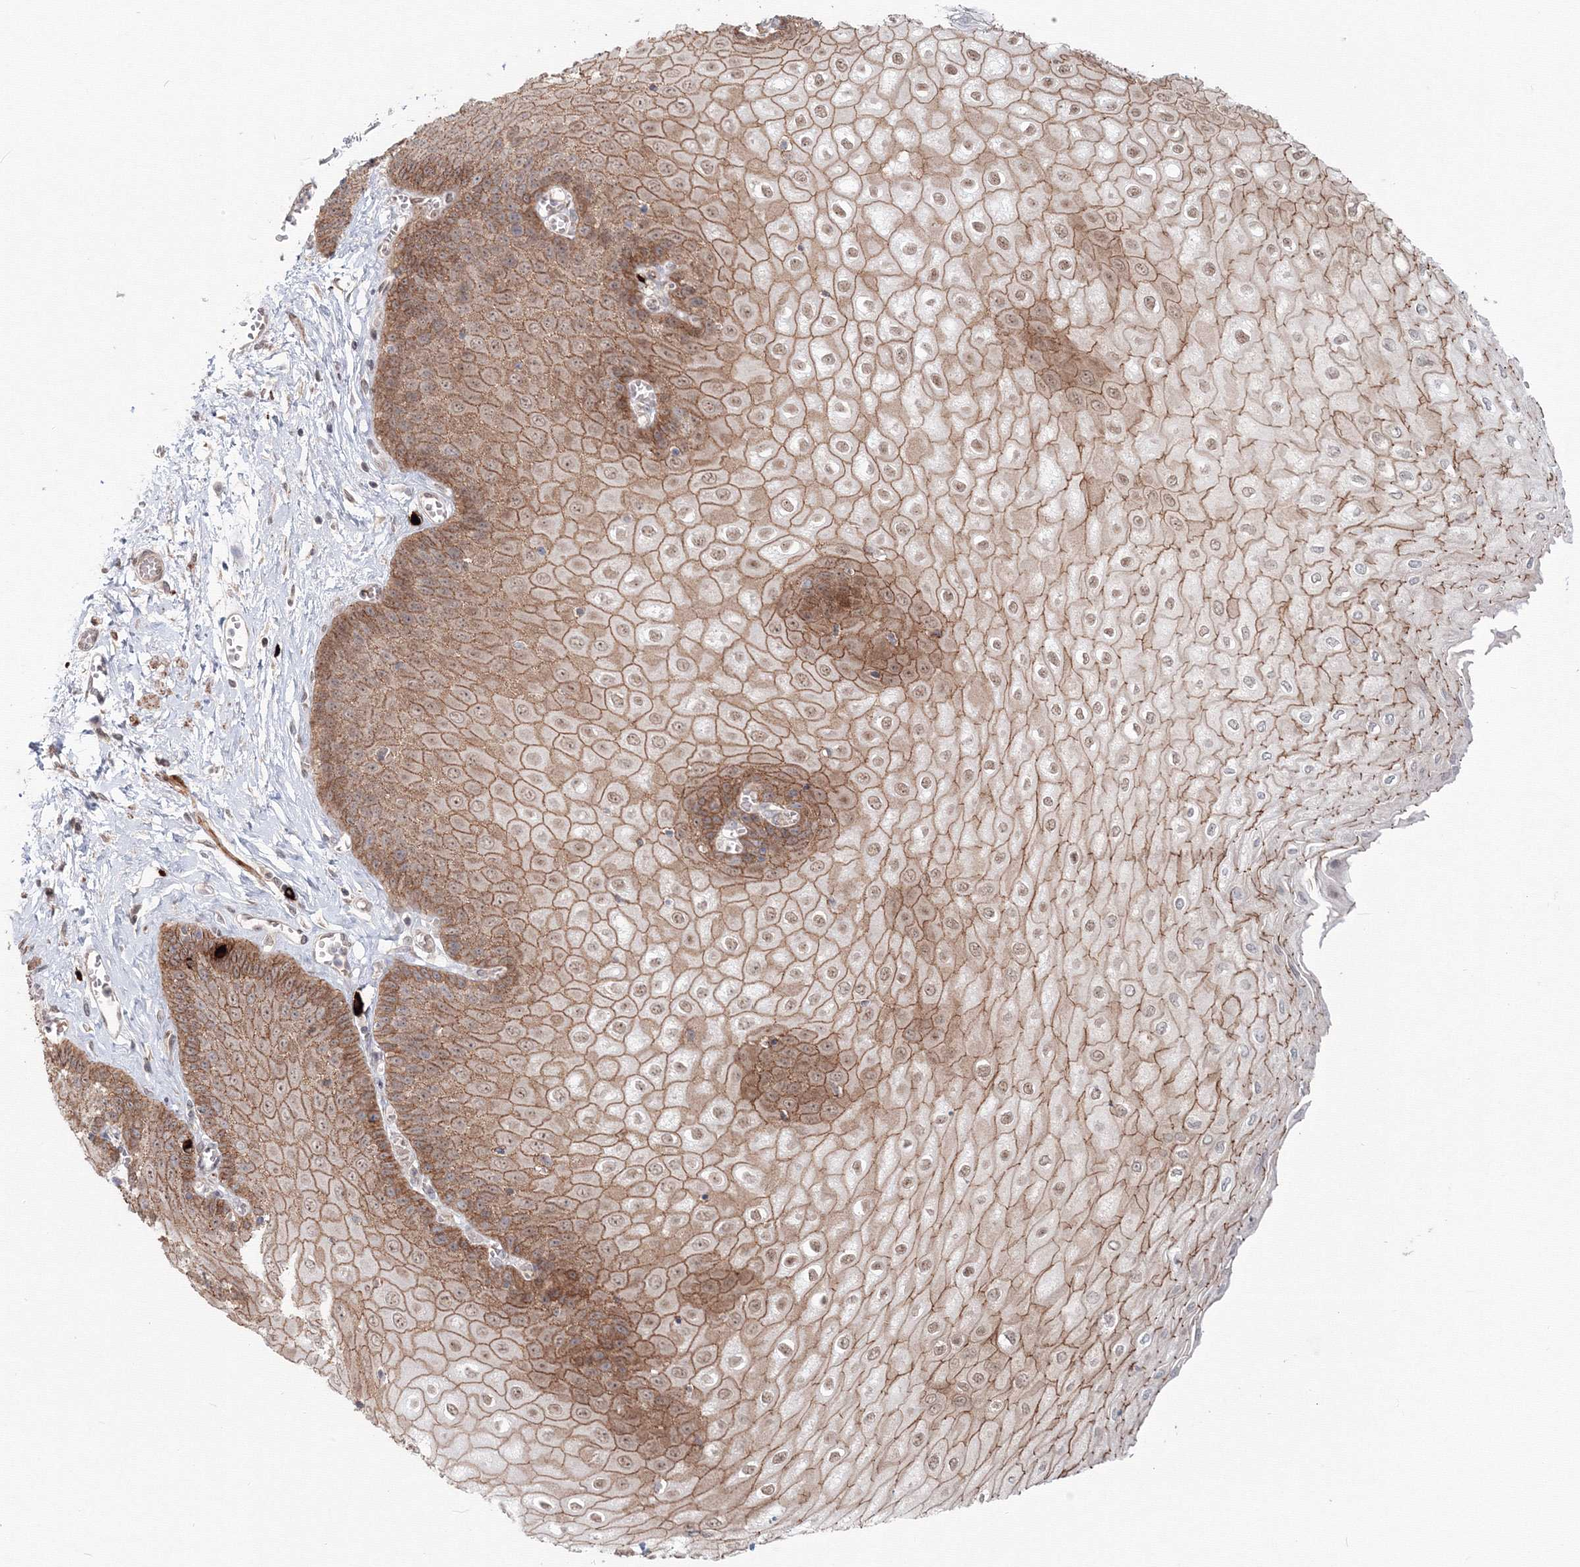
{"staining": {"intensity": "moderate", "quantity": ">75%", "location": "cytoplasmic/membranous,nuclear"}, "tissue": "esophagus", "cell_type": "Squamous epithelial cells", "image_type": "normal", "snomed": [{"axis": "morphology", "description": "Normal tissue, NOS"}, {"axis": "topography", "description": "Esophagus"}], "caption": "Esophagus stained with DAB immunohistochemistry exhibits medium levels of moderate cytoplasmic/membranous,nuclear expression in about >75% of squamous epithelial cells.", "gene": "SH3PXD2A", "patient": {"sex": "male", "age": 60}}